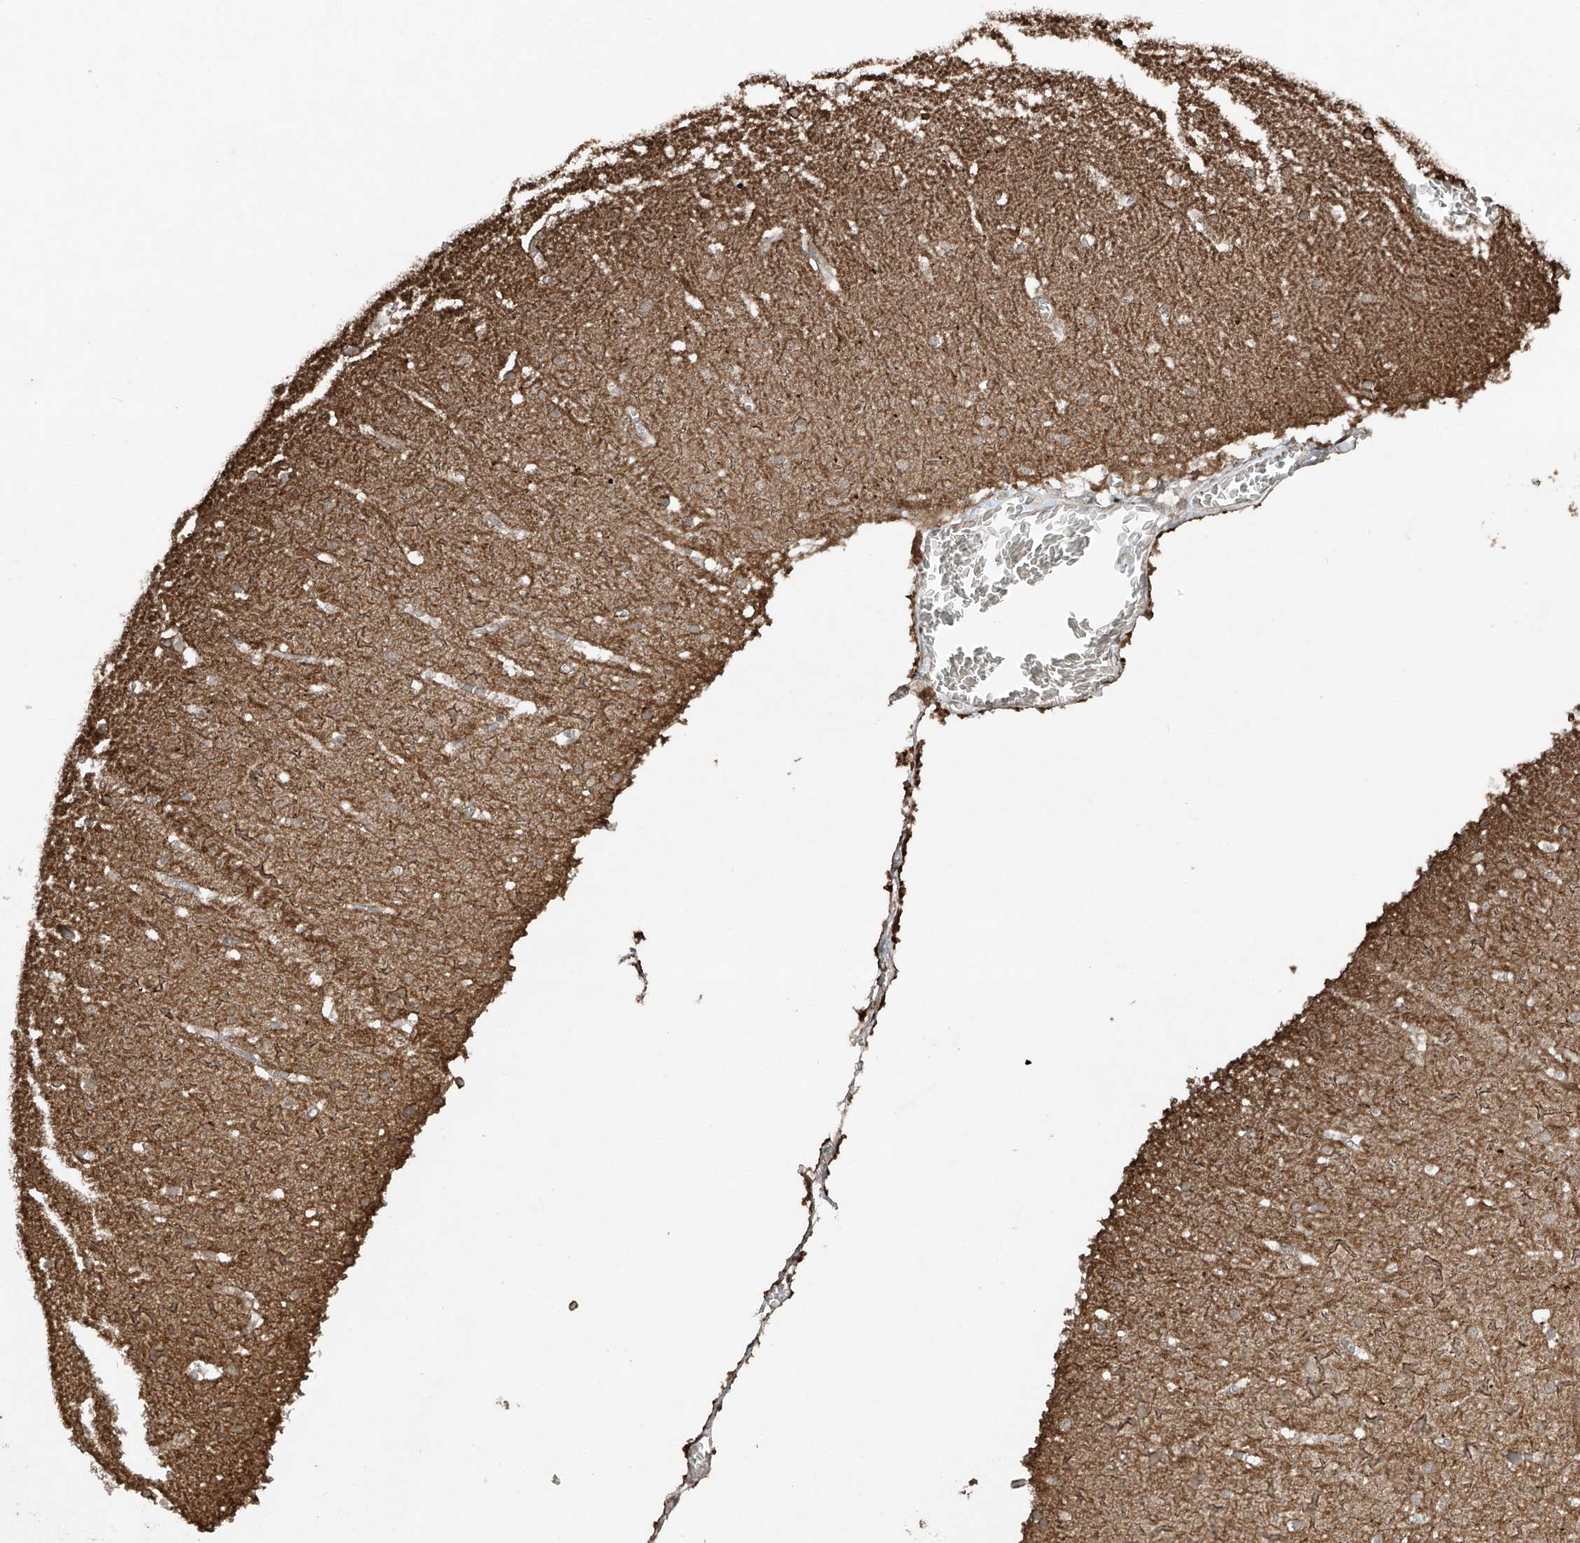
{"staining": {"intensity": "weak", "quantity": "<25%", "location": "cytoplasmic/membranous"}, "tissue": "cerebellum", "cell_type": "Cells in granular layer", "image_type": "normal", "snomed": [{"axis": "morphology", "description": "Normal tissue, NOS"}, {"axis": "topography", "description": "Cerebellum"}], "caption": "Immunohistochemistry histopathology image of unremarkable cerebellum: human cerebellum stained with DAB shows no significant protein positivity in cells in granular layer.", "gene": "TTC22", "patient": {"sex": "female", "age": 28}}